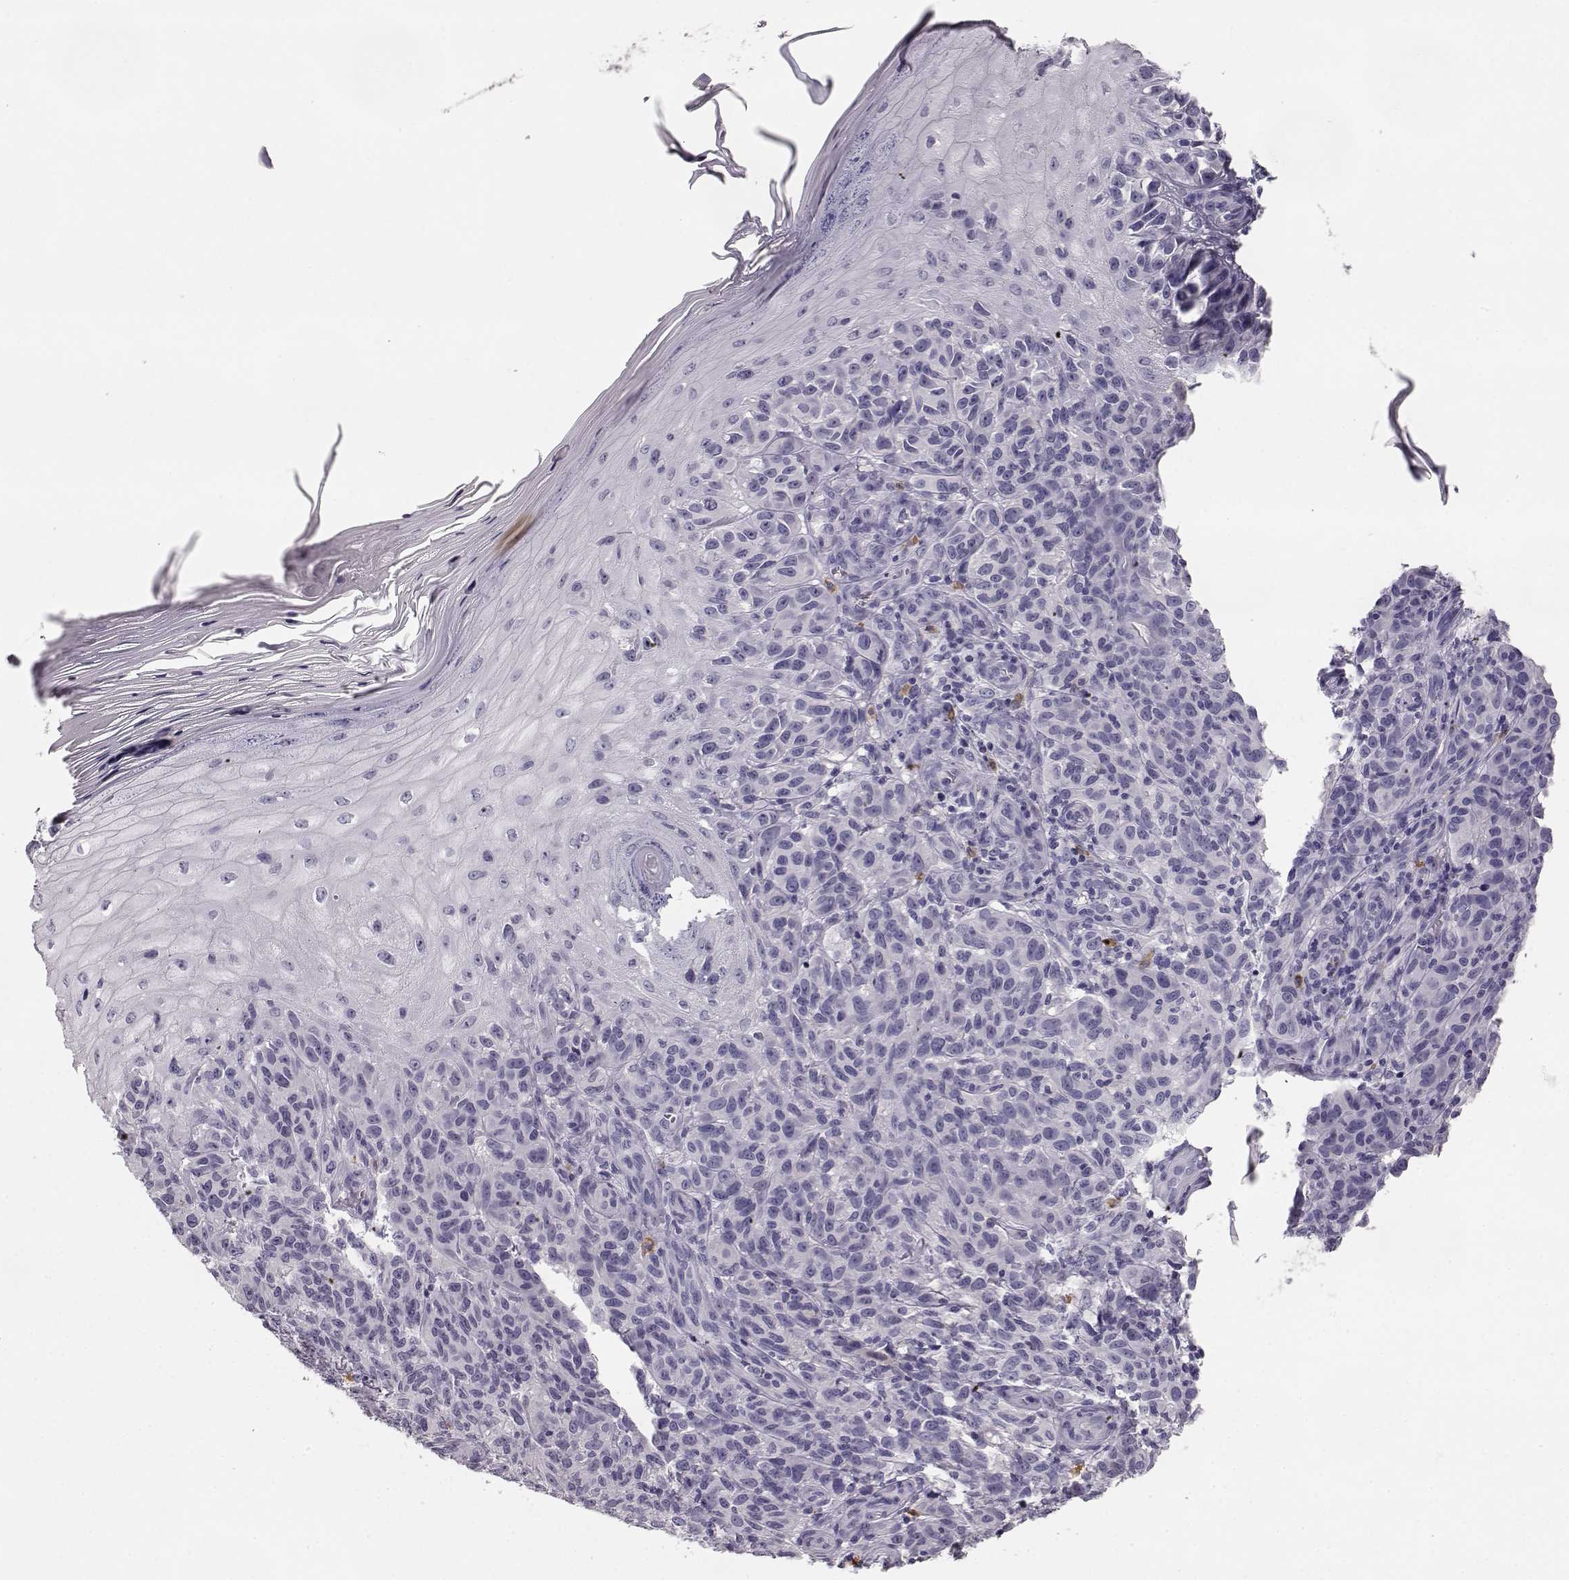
{"staining": {"intensity": "negative", "quantity": "none", "location": "none"}, "tissue": "melanoma", "cell_type": "Tumor cells", "image_type": "cancer", "snomed": [{"axis": "morphology", "description": "Malignant melanoma, NOS"}, {"axis": "topography", "description": "Skin"}], "caption": "The image demonstrates no staining of tumor cells in malignant melanoma.", "gene": "NPTXR", "patient": {"sex": "female", "age": 53}}